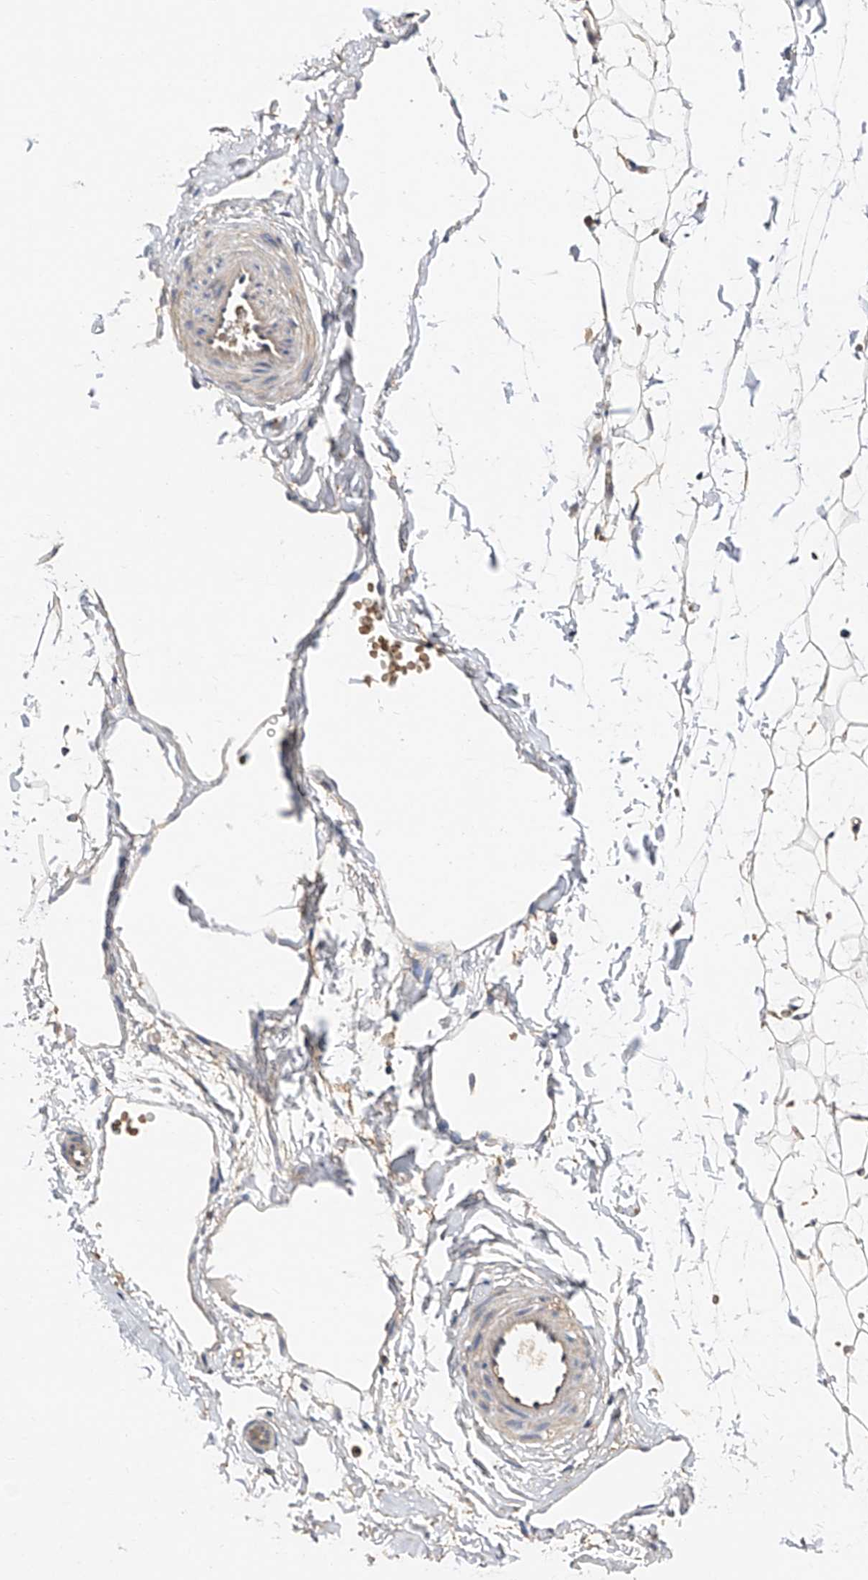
{"staining": {"intensity": "weak", "quantity": ">75%", "location": "cytoplasmic/membranous"}, "tissue": "adipose tissue", "cell_type": "Adipocytes", "image_type": "normal", "snomed": [{"axis": "morphology", "description": "Normal tissue, NOS"}, {"axis": "topography", "description": "Breast"}], "caption": "This micrograph exhibits immunohistochemistry staining of benign human adipose tissue, with low weak cytoplasmic/membranous expression in approximately >75% of adipocytes.", "gene": "PTK2", "patient": {"sex": "female", "age": 23}}